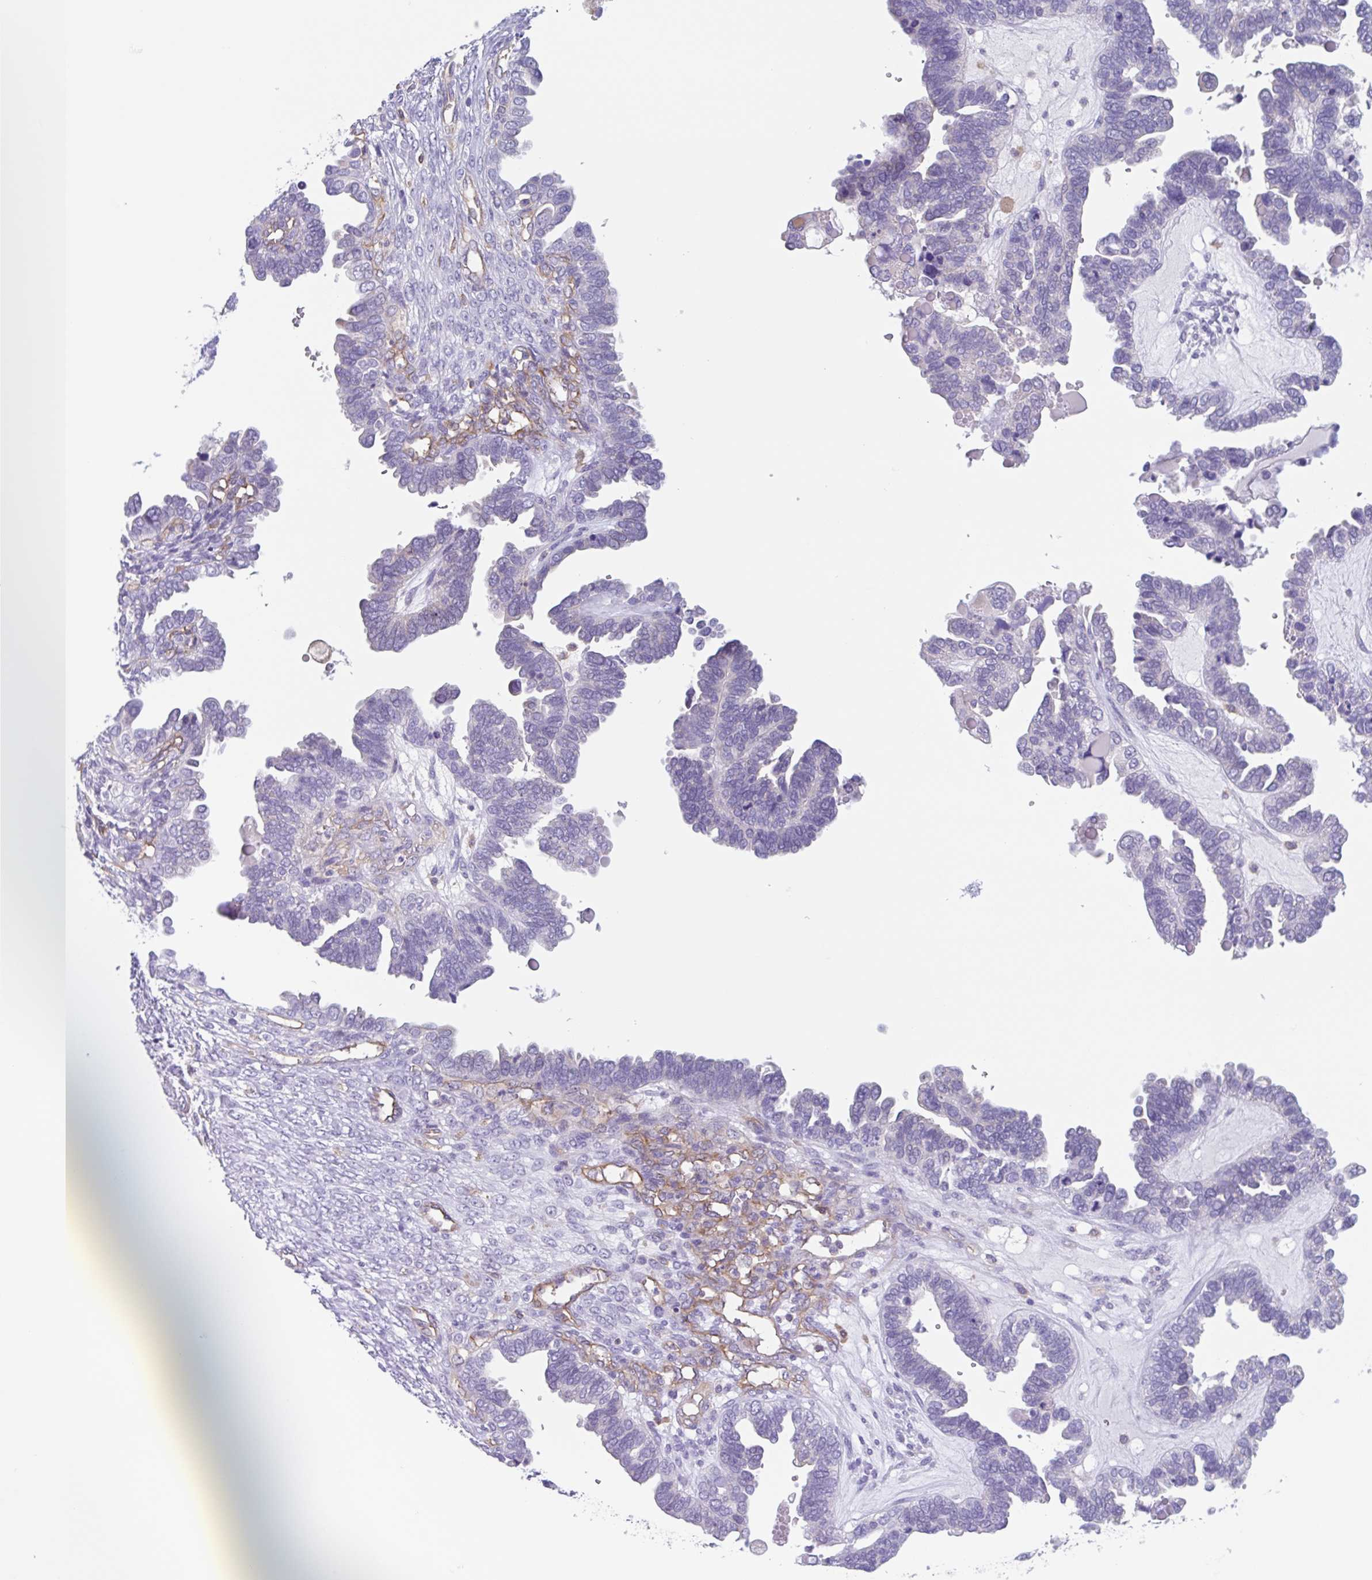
{"staining": {"intensity": "negative", "quantity": "none", "location": "none"}, "tissue": "ovarian cancer", "cell_type": "Tumor cells", "image_type": "cancer", "snomed": [{"axis": "morphology", "description": "Cystadenocarcinoma, serous, NOS"}, {"axis": "topography", "description": "Ovary"}], "caption": "Tumor cells show no significant staining in serous cystadenocarcinoma (ovarian).", "gene": "EHD4", "patient": {"sex": "female", "age": 51}}